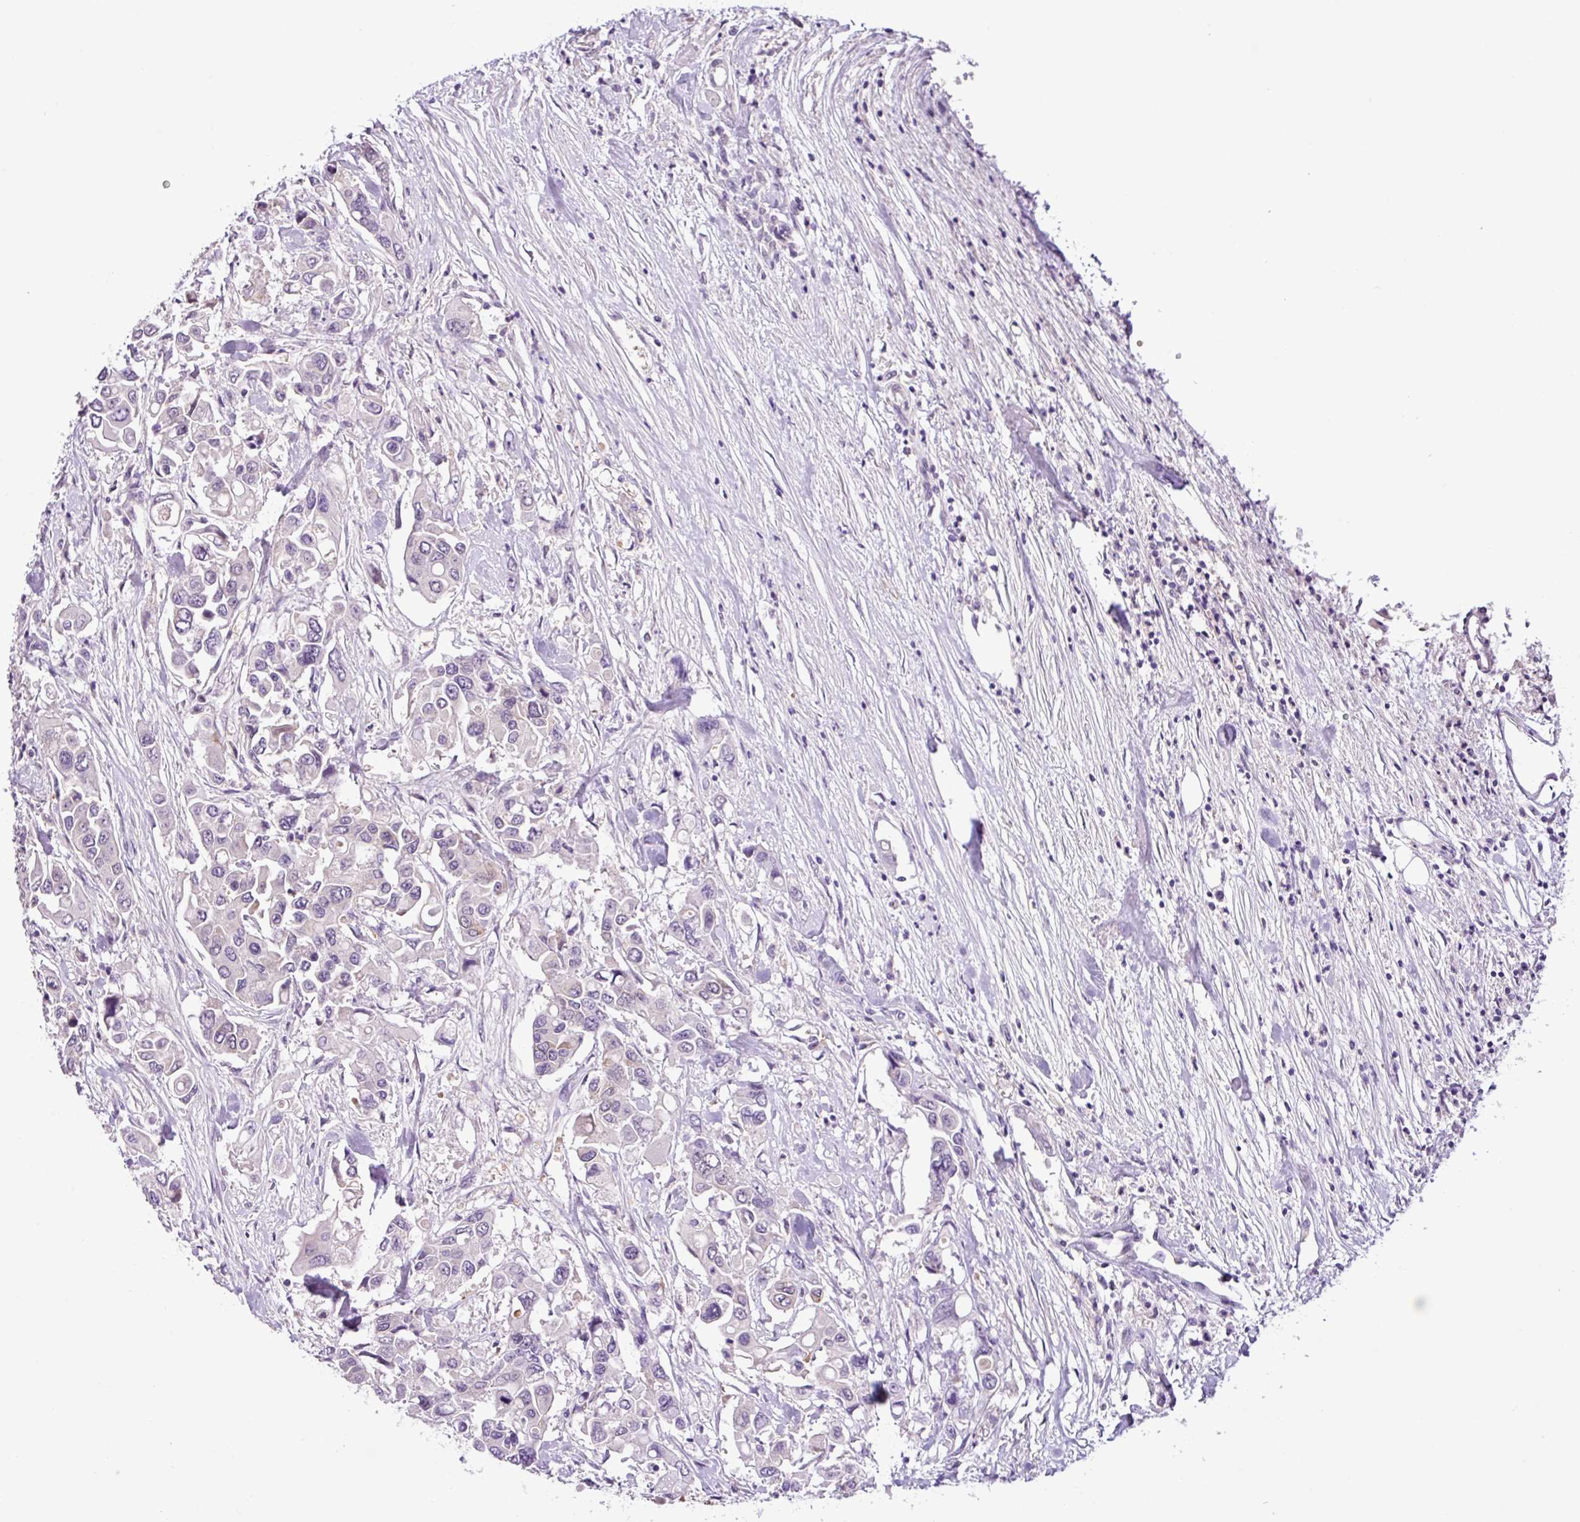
{"staining": {"intensity": "negative", "quantity": "none", "location": "none"}, "tissue": "colorectal cancer", "cell_type": "Tumor cells", "image_type": "cancer", "snomed": [{"axis": "morphology", "description": "Adenocarcinoma, NOS"}, {"axis": "topography", "description": "Colon"}], "caption": "Colorectal adenocarcinoma was stained to show a protein in brown. There is no significant staining in tumor cells. Nuclei are stained in blue.", "gene": "TONSL", "patient": {"sex": "male", "age": 77}}